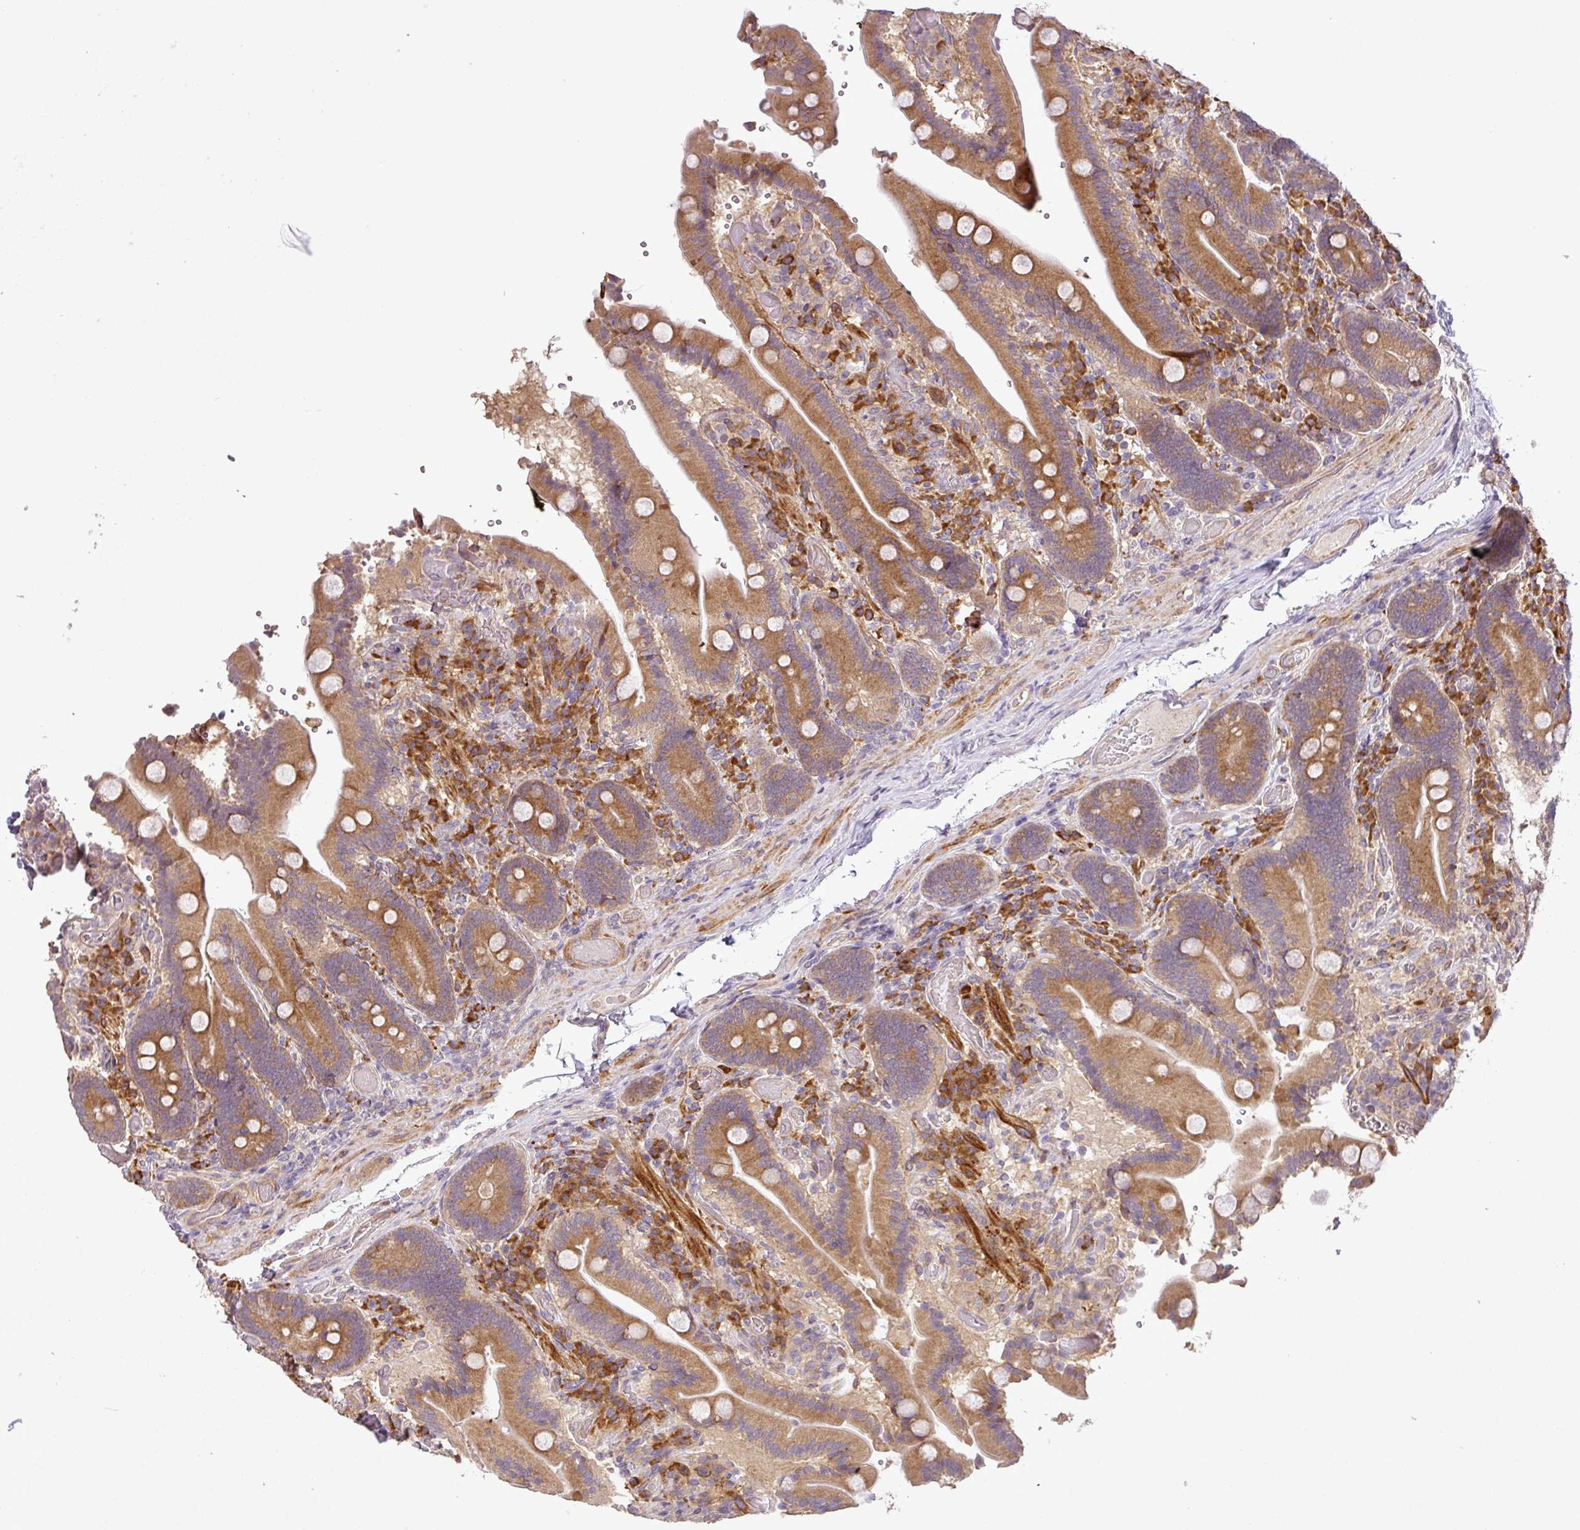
{"staining": {"intensity": "moderate", "quantity": ">75%", "location": "cytoplasmic/membranous"}, "tissue": "duodenum", "cell_type": "Glandular cells", "image_type": "normal", "snomed": [{"axis": "morphology", "description": "Normal tissue, NOS"}, {"axis": "topography", "description": "Duodenum"}], "caption": "Protein staining of unremarkable duodenum demonstrates moderate cytoplasmic/membranous positivity in about >75% of glandular cells. Immunohistochemistry stains the protein in brown and the nuclei are stained blue.", "gene": "MOCS3", "patient": {"sex": "female", "age": 62}}